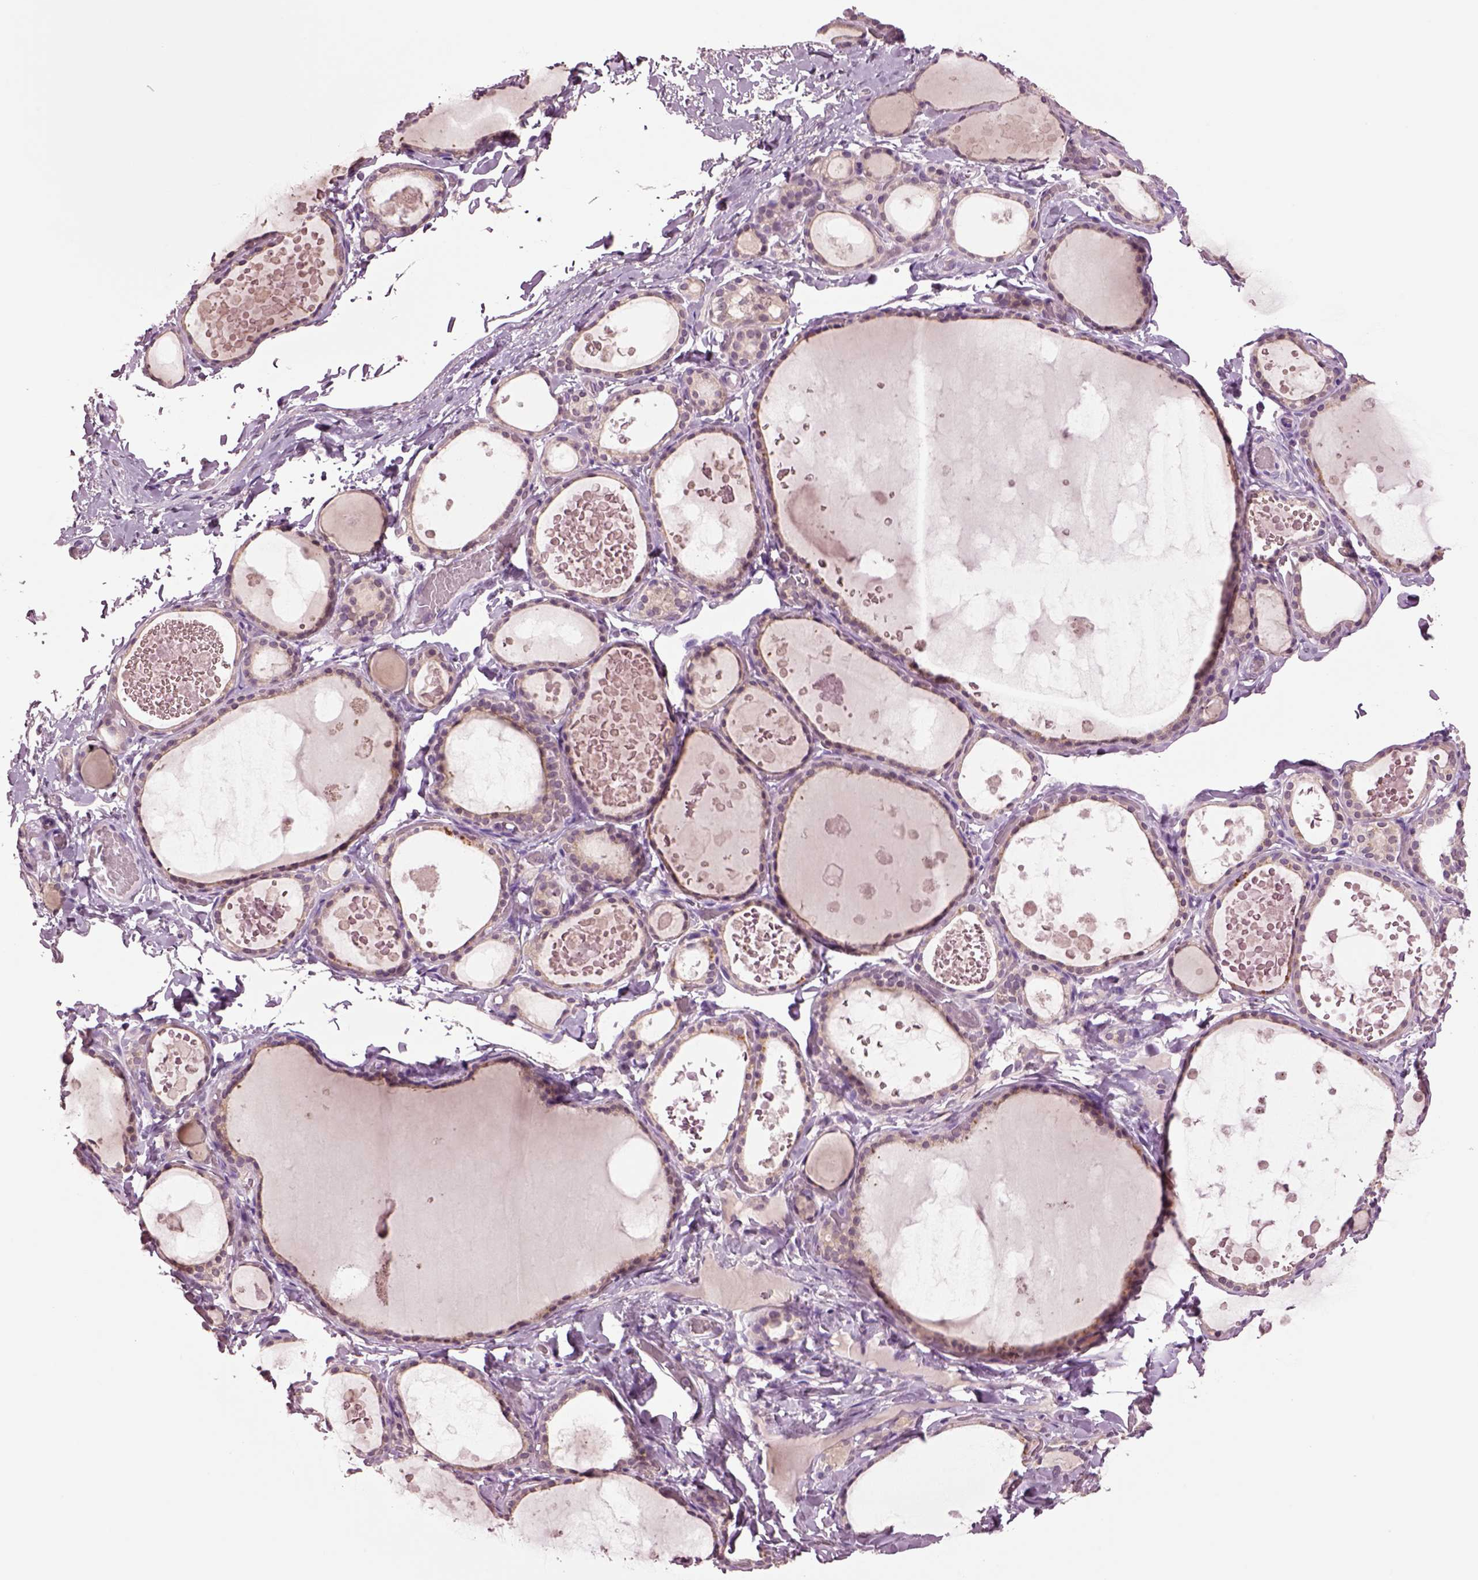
{"staining": {"intensity": "weak", "quantity": ">75%", "location": "cytoplasmic/membranous"}, "tissue": "thyroid gland", "cell_type": "Glandular cells", "image_type": "normal", "snomed": [{"axis": "morphology", "description": "Normal tissue, NOS"}, {"axis": "topography", "description": "Thyroid gland"}], "caption": "Immunohistochemical staining of unremarkable human thyroid gland displays weak cytoplasmic/membranous protein positivity in about >75% of glandular cells. (Stains: DAB in brown, nuclei in blue, Microscopy: brightfield microscopy at high magnification).", "gene": "CLPSL1", "patient": {"sex": "female", "age": 56}}